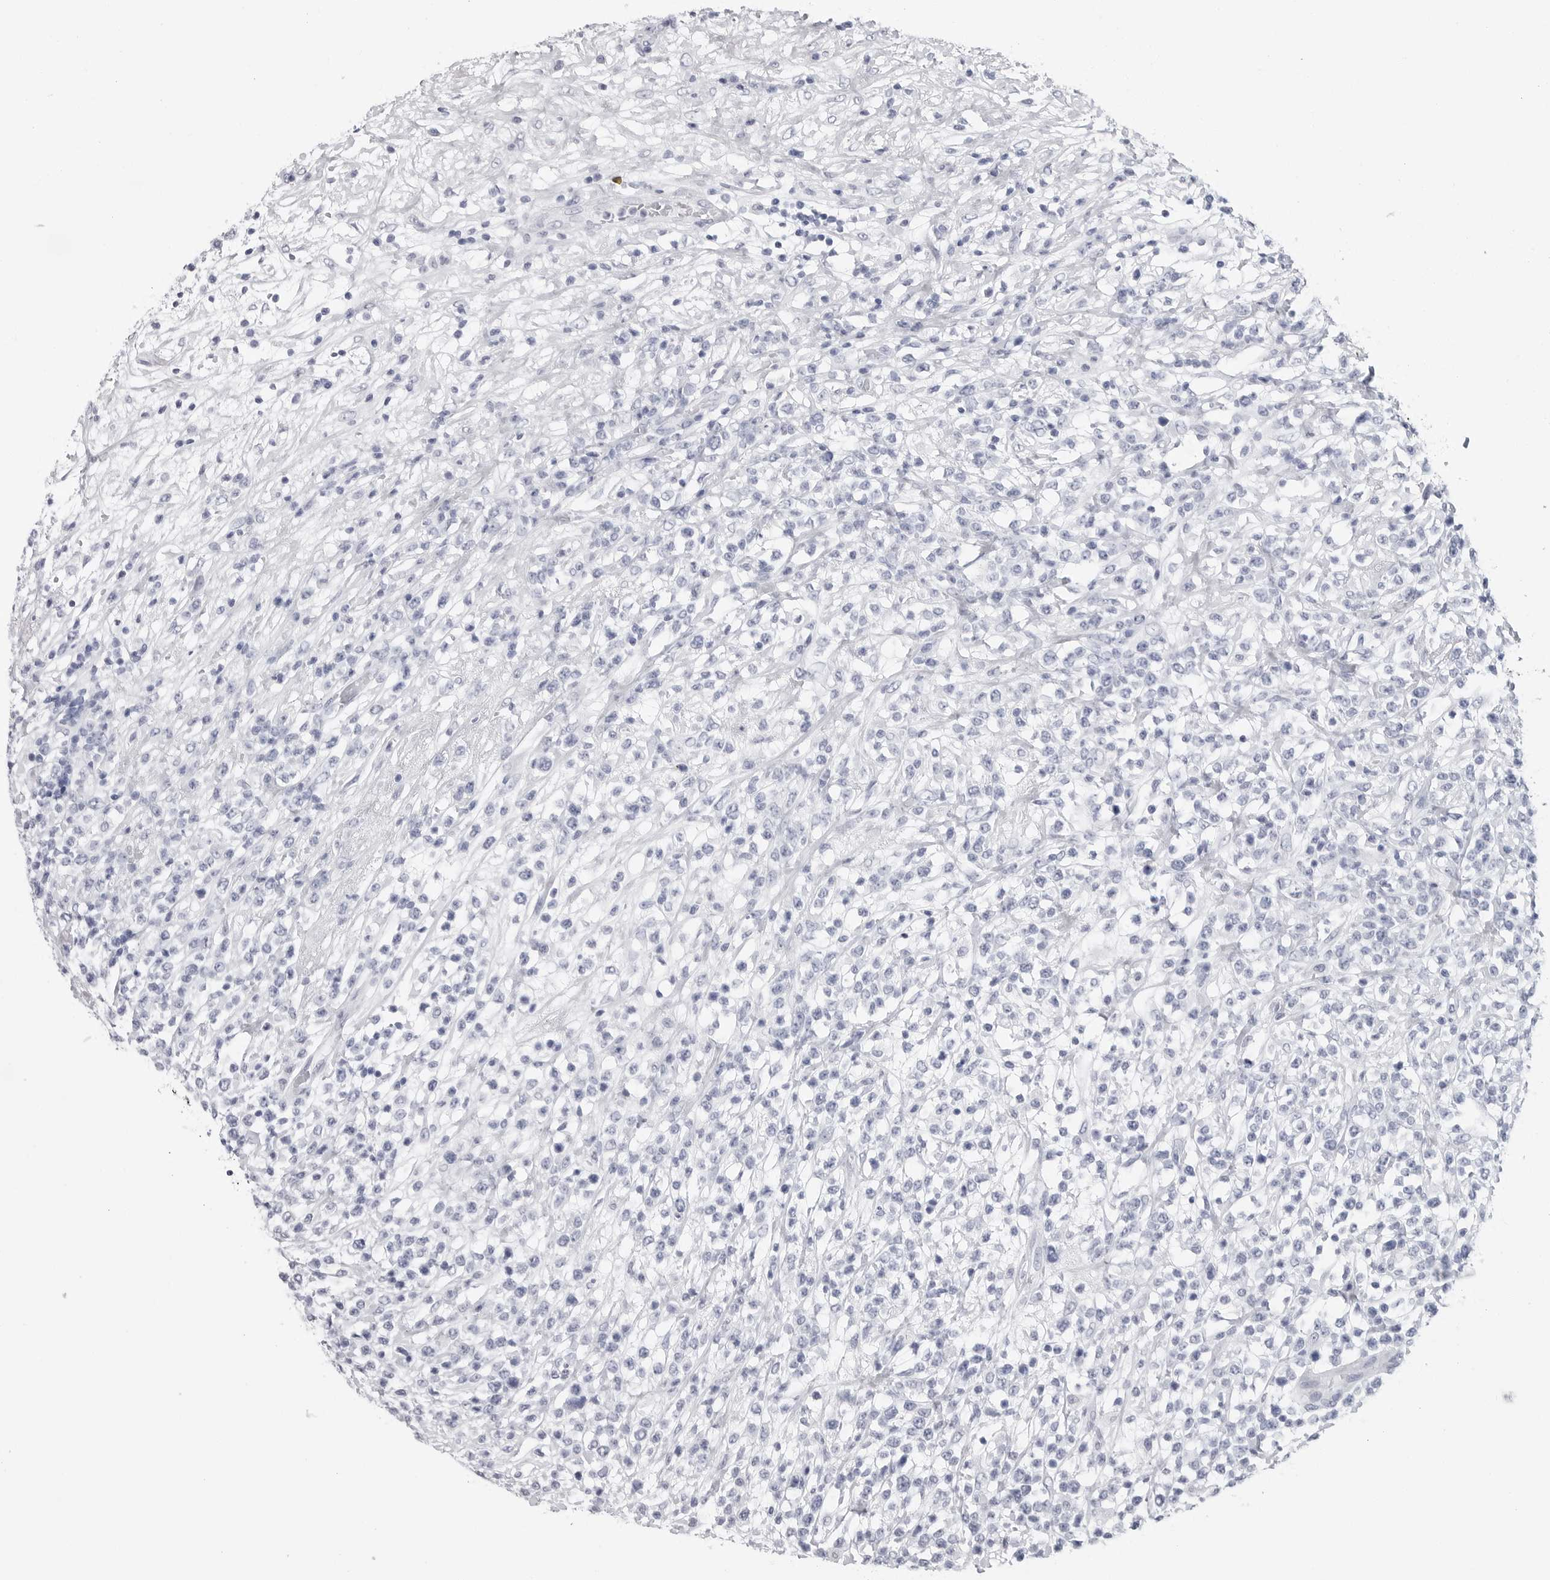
{"staining": {"intensity": "negative", "quantity": "none", "location": "none"}, "tissue": "lymphoma", "cell_type": "Tumor cells", "image_type": "cancer", "snomed": [{"axis": "morphology", "description": "Malignant lymphoma, non-Hodgkin's type, High grade"}, {"axis": "topography", "description": "Colon"}], "caption": "This is an immunohistochemistry (IHC) histopathology image of human lymphoma. There is no positivity in tumor cells.", "gene": "CSH1", "patient": {"sex": "female", "age": 53}}